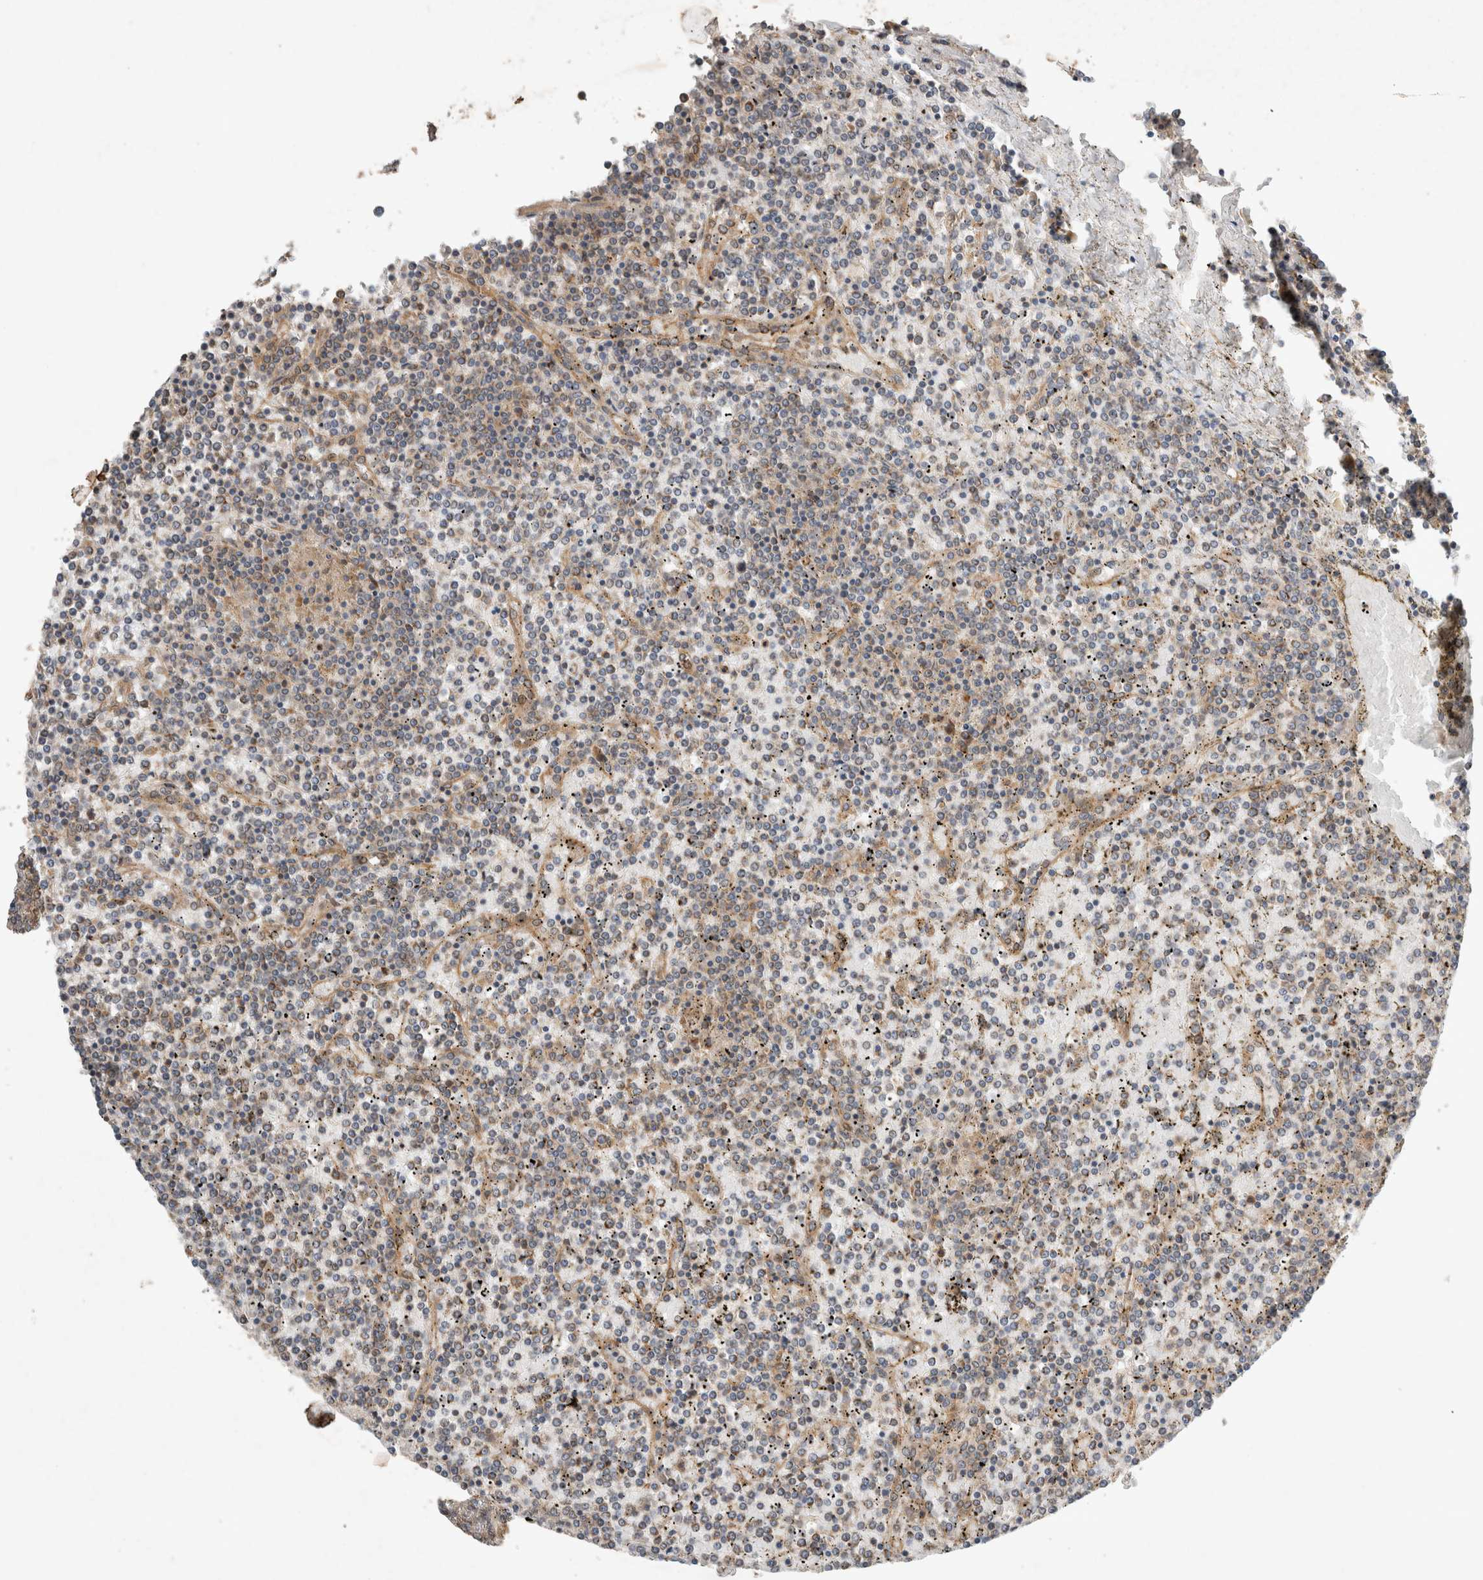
{"staining": {"intensity": "weak", "quantity": "25%-75%", "location": "cytoplasmic/membranous"}, "tissue": "lymphoma", "cell_type": "Tumor cells", "image_type": "cancer", "snomed": [{"axis": "morphology", "description": "Malignant lymphoma, non-Hodgkin's type, Low grade"}, {"axis": "topography", "description": "Spleen"}], "caption": "Malignant lymphoma, non-Hodgkin's type (low-grade) tissue demonstrates weak cytoplasmic/membranous positivity in approximately 25%-75% of tumor cells (DAB = brown stain, brightfield microscopy at high magnification).", "gene": "ARMC9", "patient": {"sex": "female", "age": 19}}